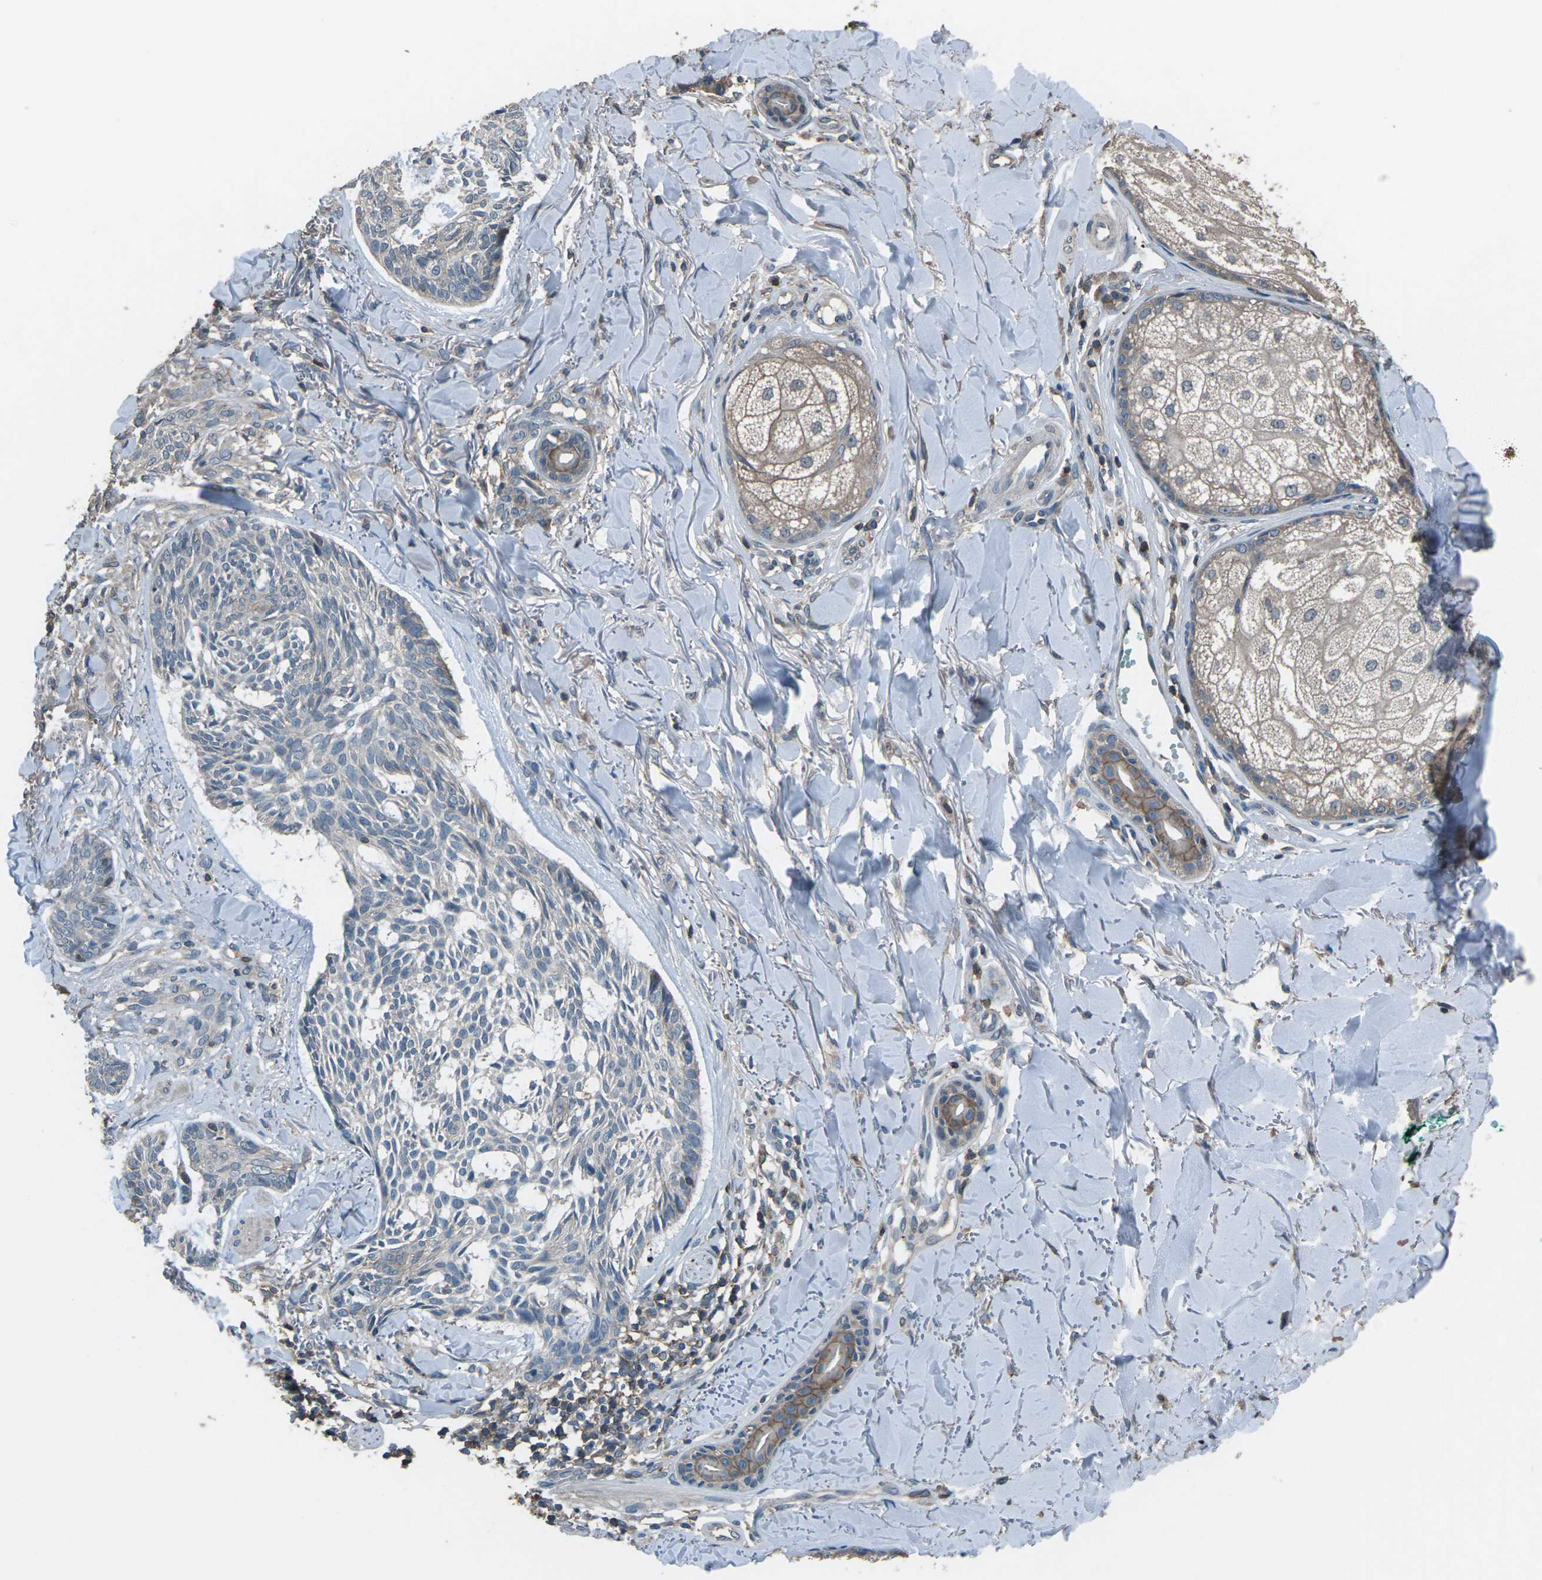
{"staining": {"intensity": "weak", "quantity": "25%-75%", "location": "cytoplasmic/membranous"}, "tissue": "skin cancer", "cell_type": "Tumor cells", "image_type": "cancer", "snomed": [{"axis": "morphology", "description": "Basal cell carcinoma"}, {"axis": "topography", "description": "Skin"}], "caption": "Approximately 25%-75% of tumor cells in skin basal cell carcinoma demonstrate weak cytoplasmic/membranous protein positivity as visualized by brown immunohistochemical staining.", "gene": "CMTM4", "patient": {"sex": "male", "age": 43}}